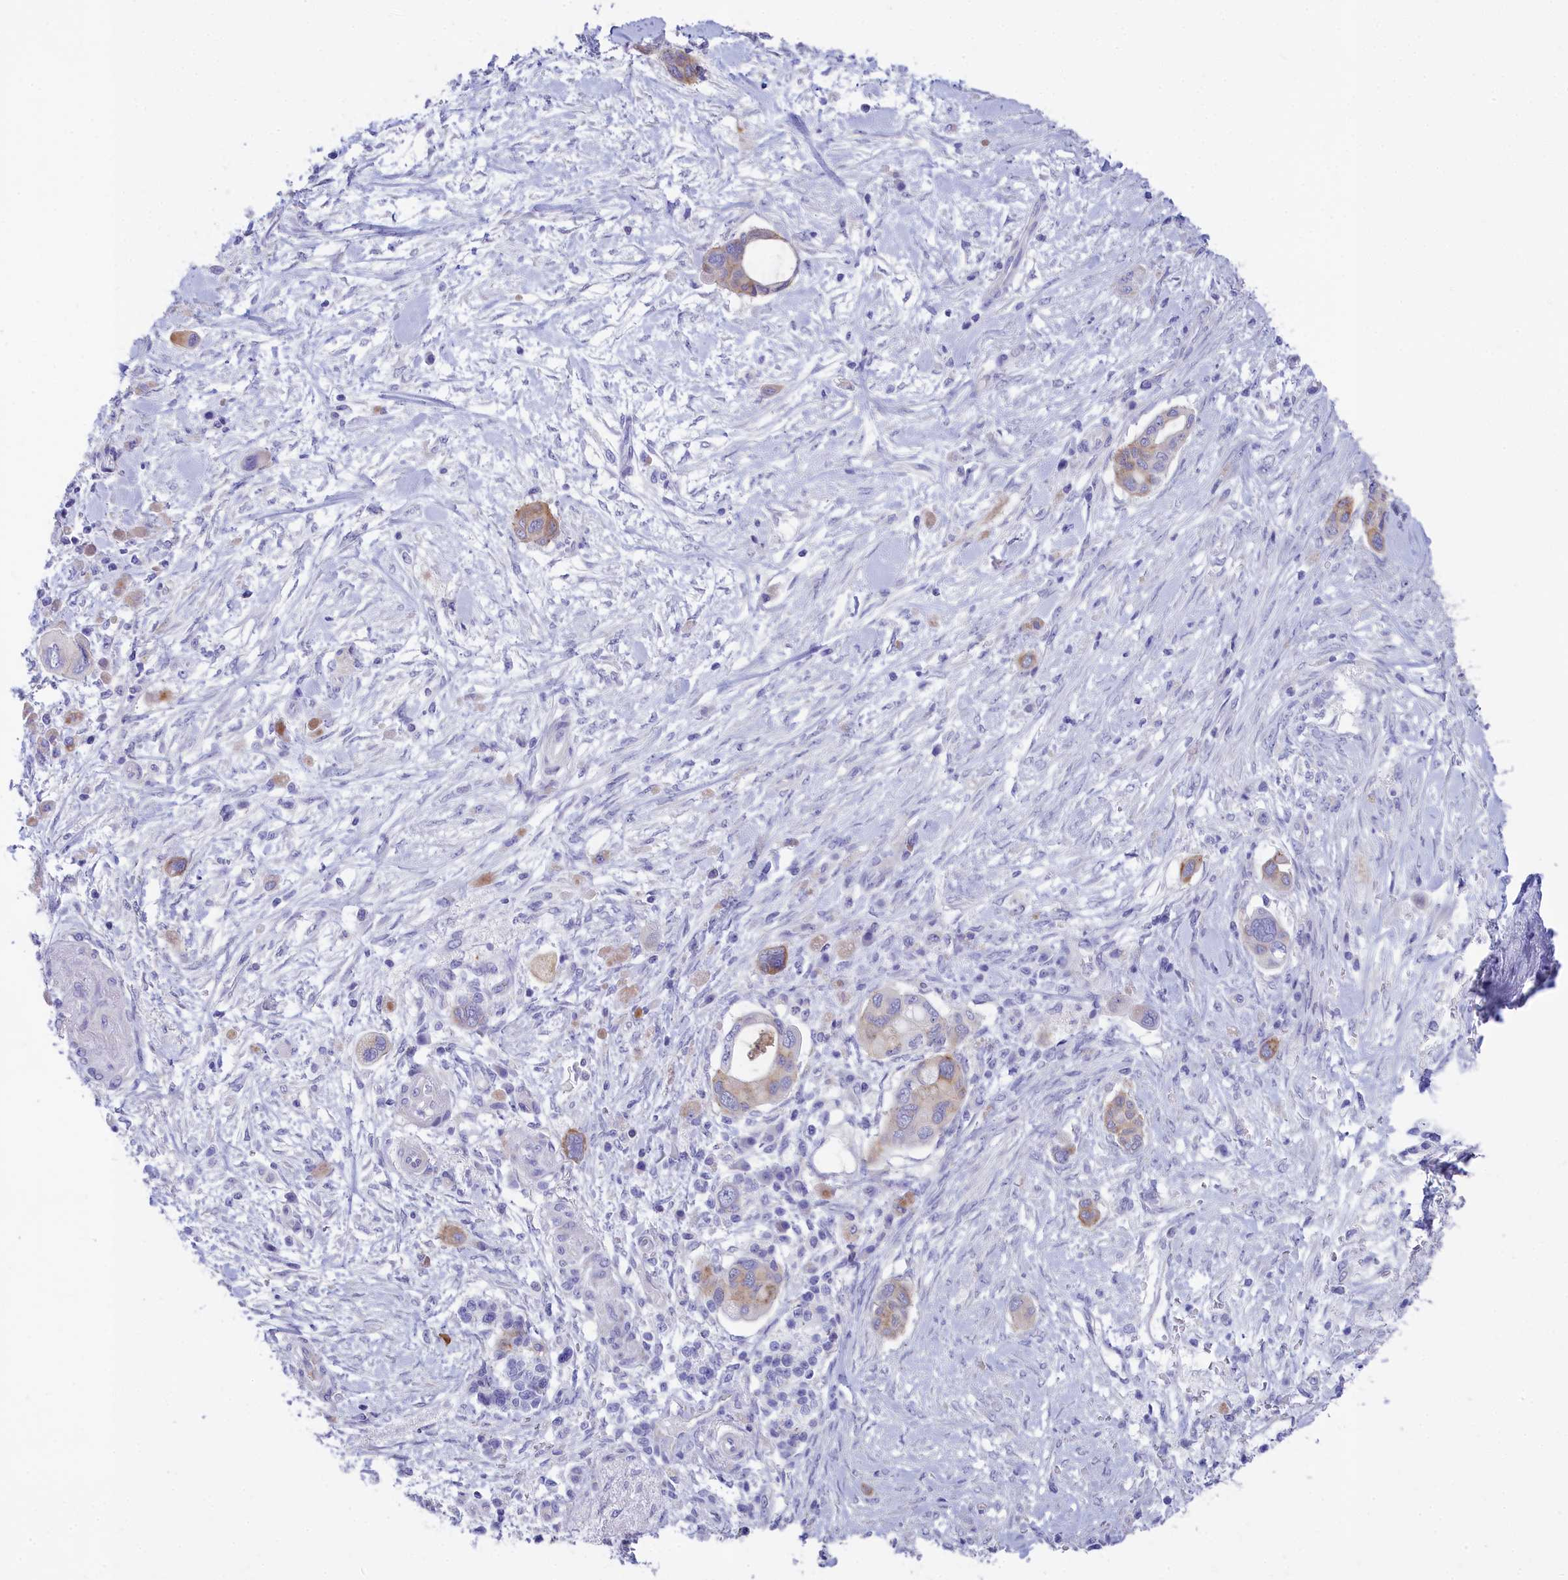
{"staining": {"intensity": "weak", "quantity": "<25%", "location": "cytoplasmic/membranous"}, "tissue": "pancreatic cancer", "cell_type": "Tumor cells", "image_type": "cancer", "snomed": [{"axis": "morphology", "description": "Adenocarcinoma, NOS"}, {"axis": "topography", "description": "Pancreas"}], "caption": "IHC image of neoplastic tissue: human adenocarcinoma (pancreatic) stained with DAB (3,3'-diaminobenzidine) shows no significant protein expression in tumor cells.", "gene": "TACSTD2", "patient": {"sex": "male", "age": 68}}